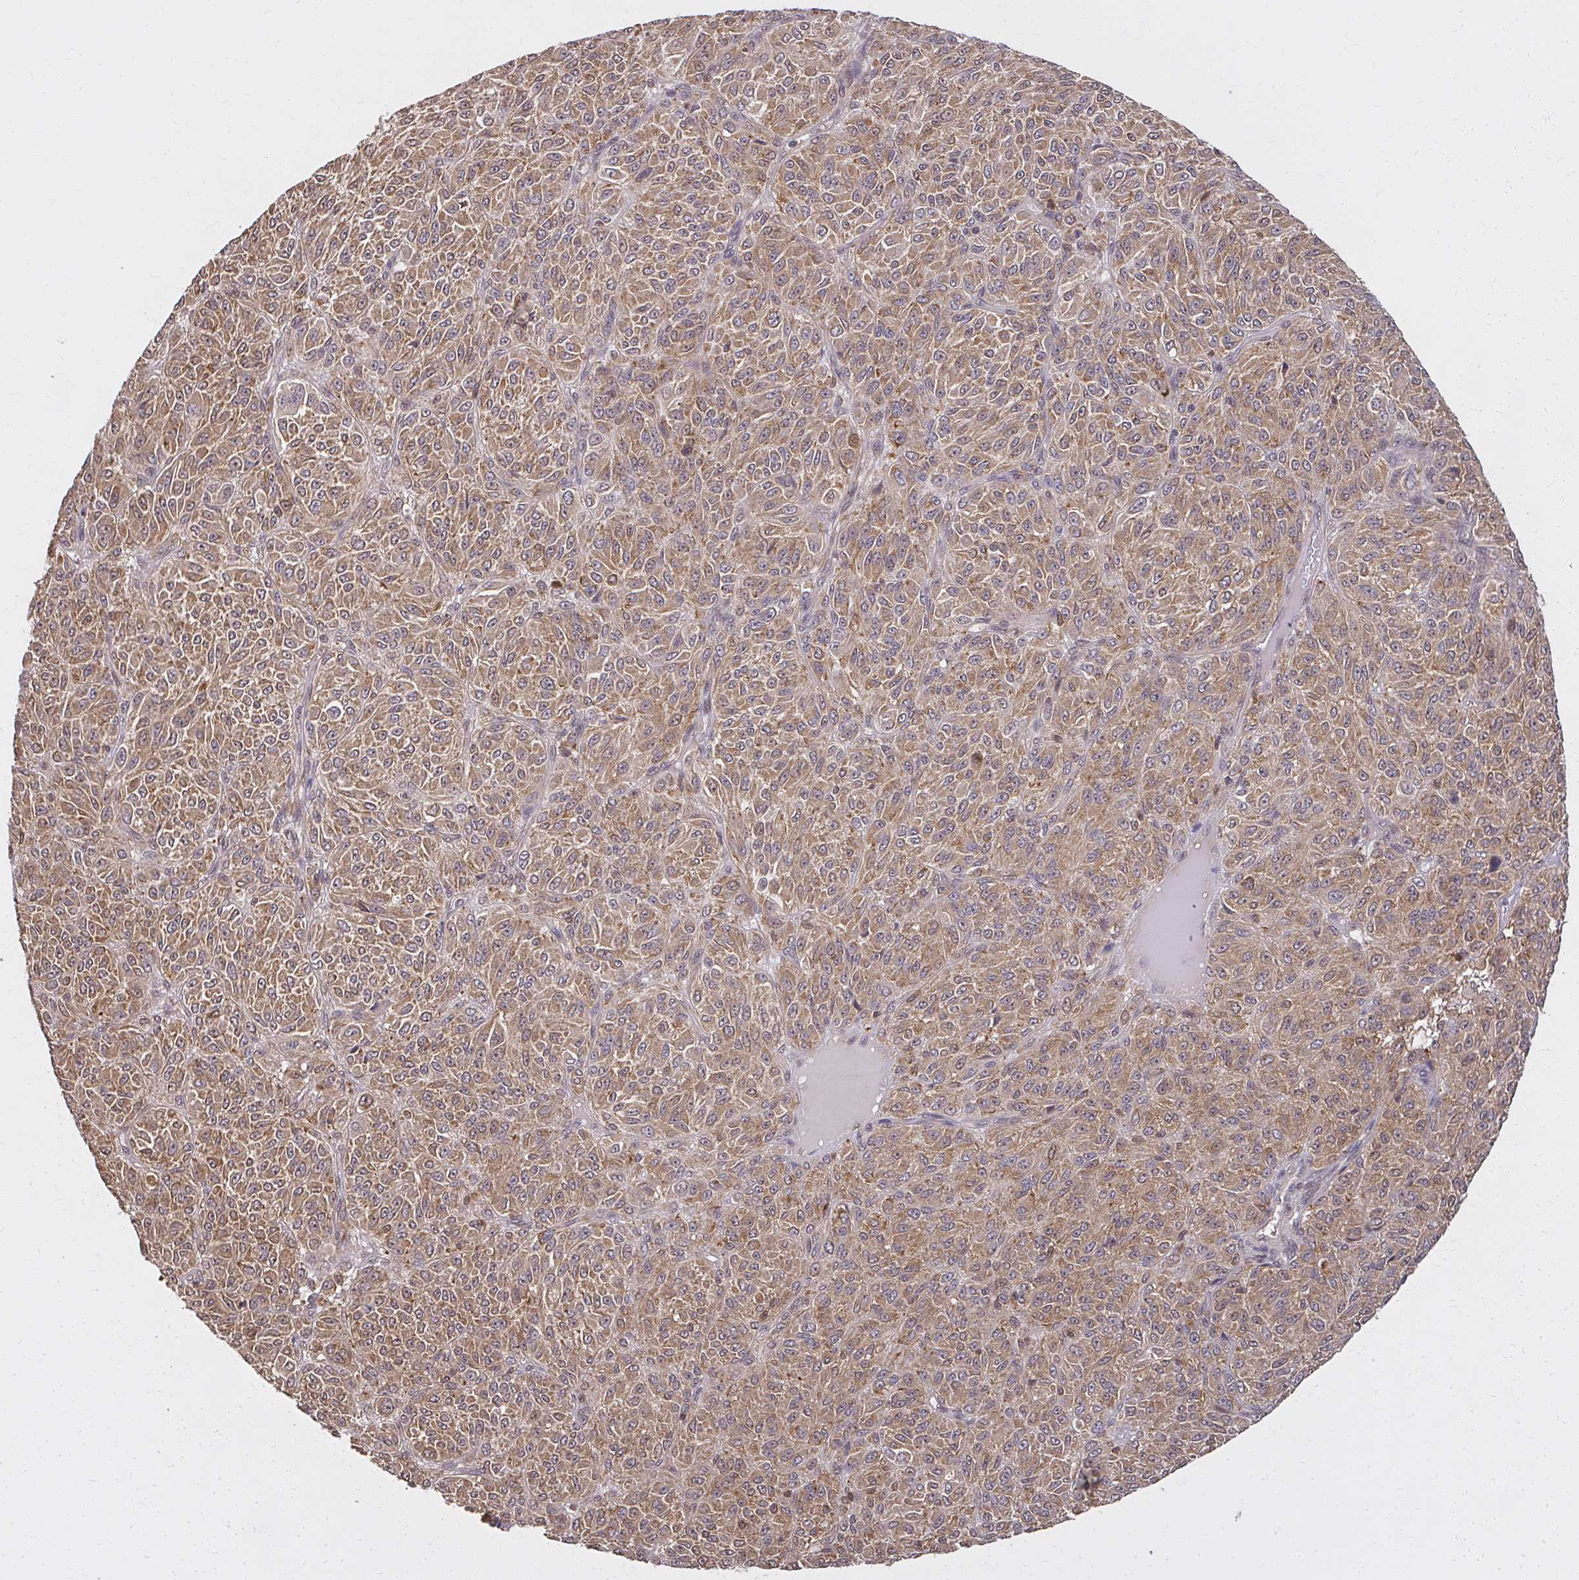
{"staining": {"intensity": "moderate", "quantity": ">75%", "location": "cytoplasmic/membranous"}, "tissue": "melanoma", "cell_type": "Tumor cells", "image_type": "cancer", "snomed": [{"axis": "morphology", "description": "Malignant melanoma, Metastatic site"}, {"axis": "topography", "description": "Brain"}], "caption": "Protein staining displays moderate cytoplasmic/membranous positivity in approximately >75% of tumor cells in melanoma.", "gene": "LARS2", "patient": {"sex": "female", "age": 56}}